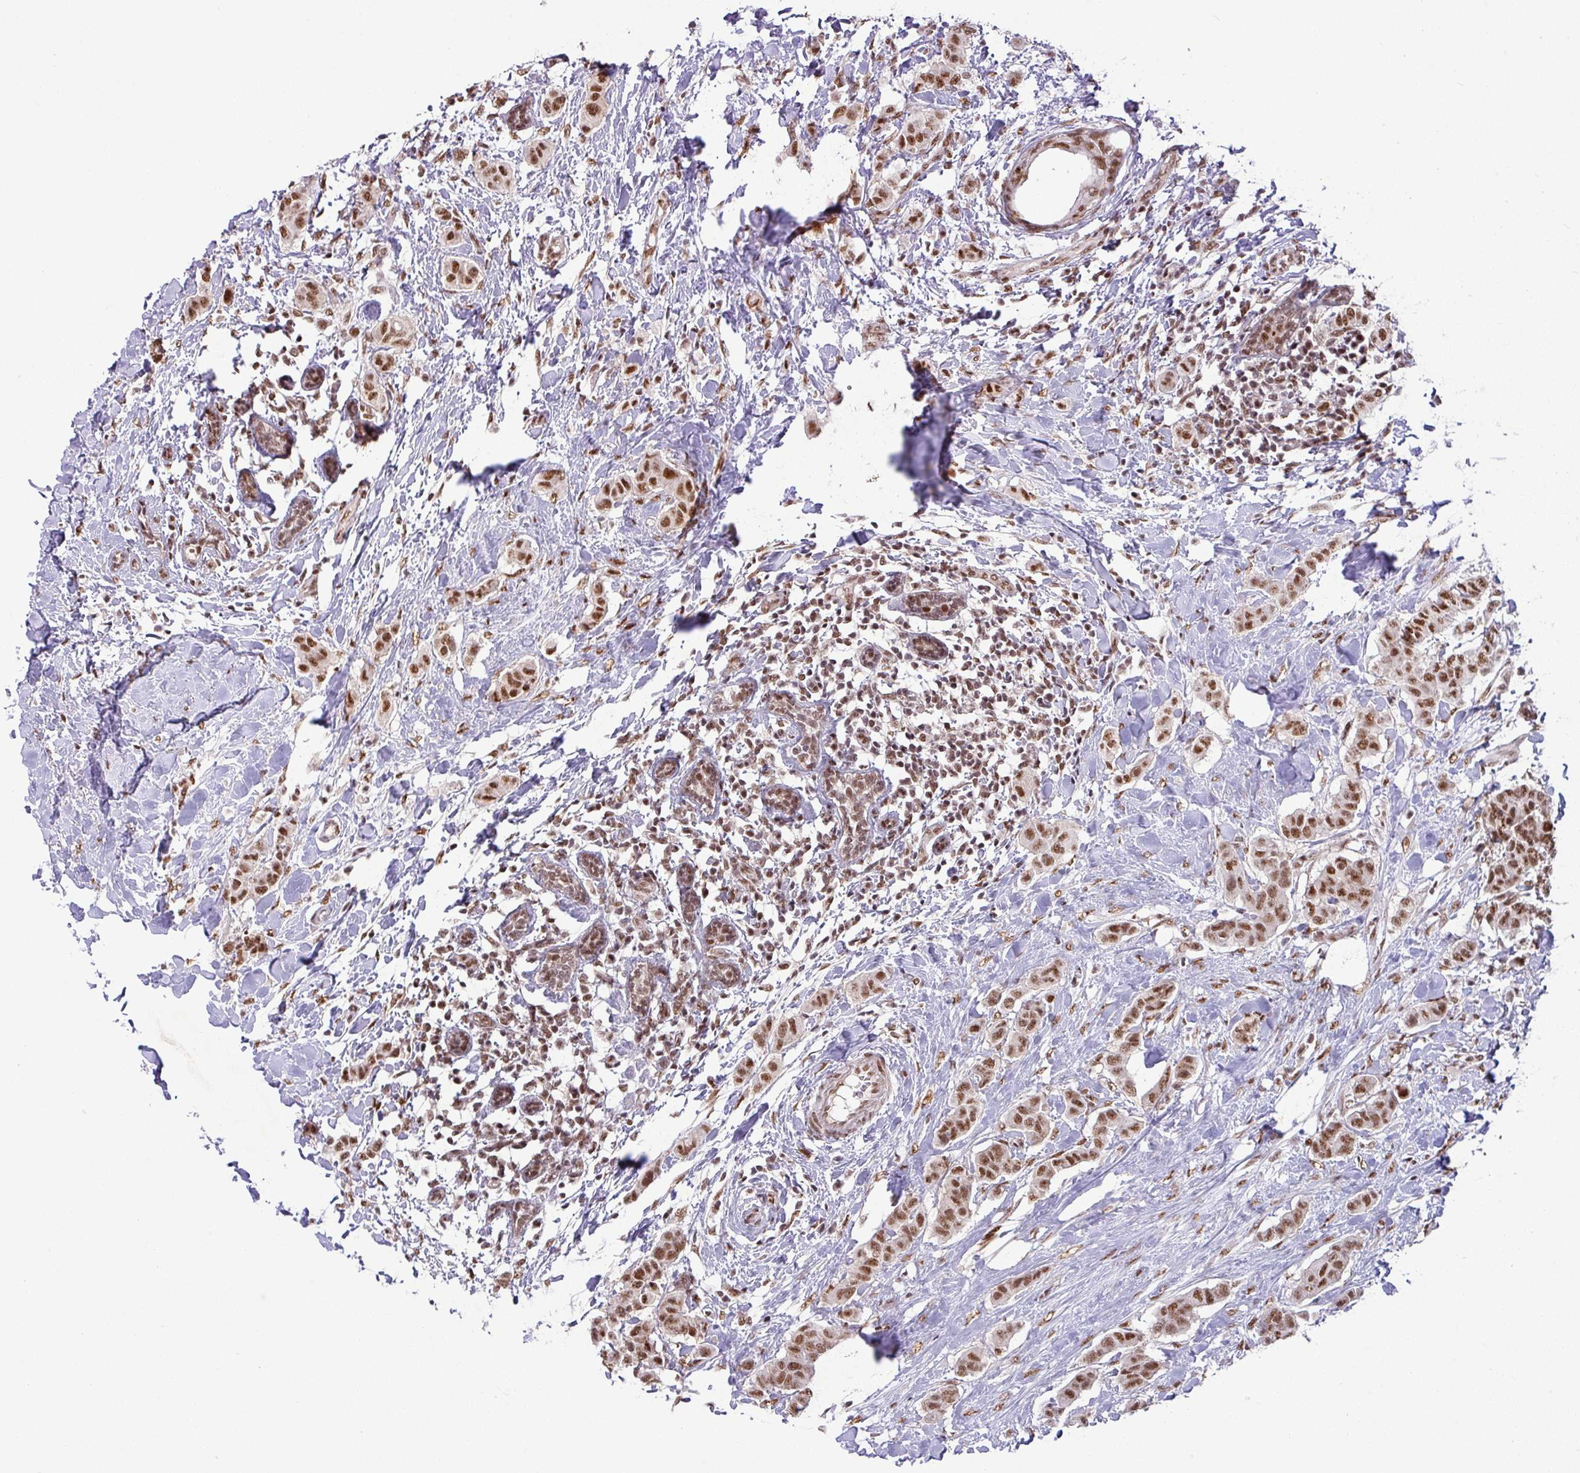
{"staining": {"intensity": "strong", "quantity": ">75%", "location": "nuclear"}, "tissue": "breast cancer", "cell_type": "Tumor cells", "image_type": "cancer", "snomed": [{"axis": "morphology", "description": "Duct carcinoma"}, {"axis": "topography", "description": "Breast"}], "caption": "Breast cancer was stained to show a protein in brown. There is high levels of strong nuclear positivity in about >75% of tumor cells.", "gene": "SRSF2", "patient": {"sex": "female", "age": 40}}